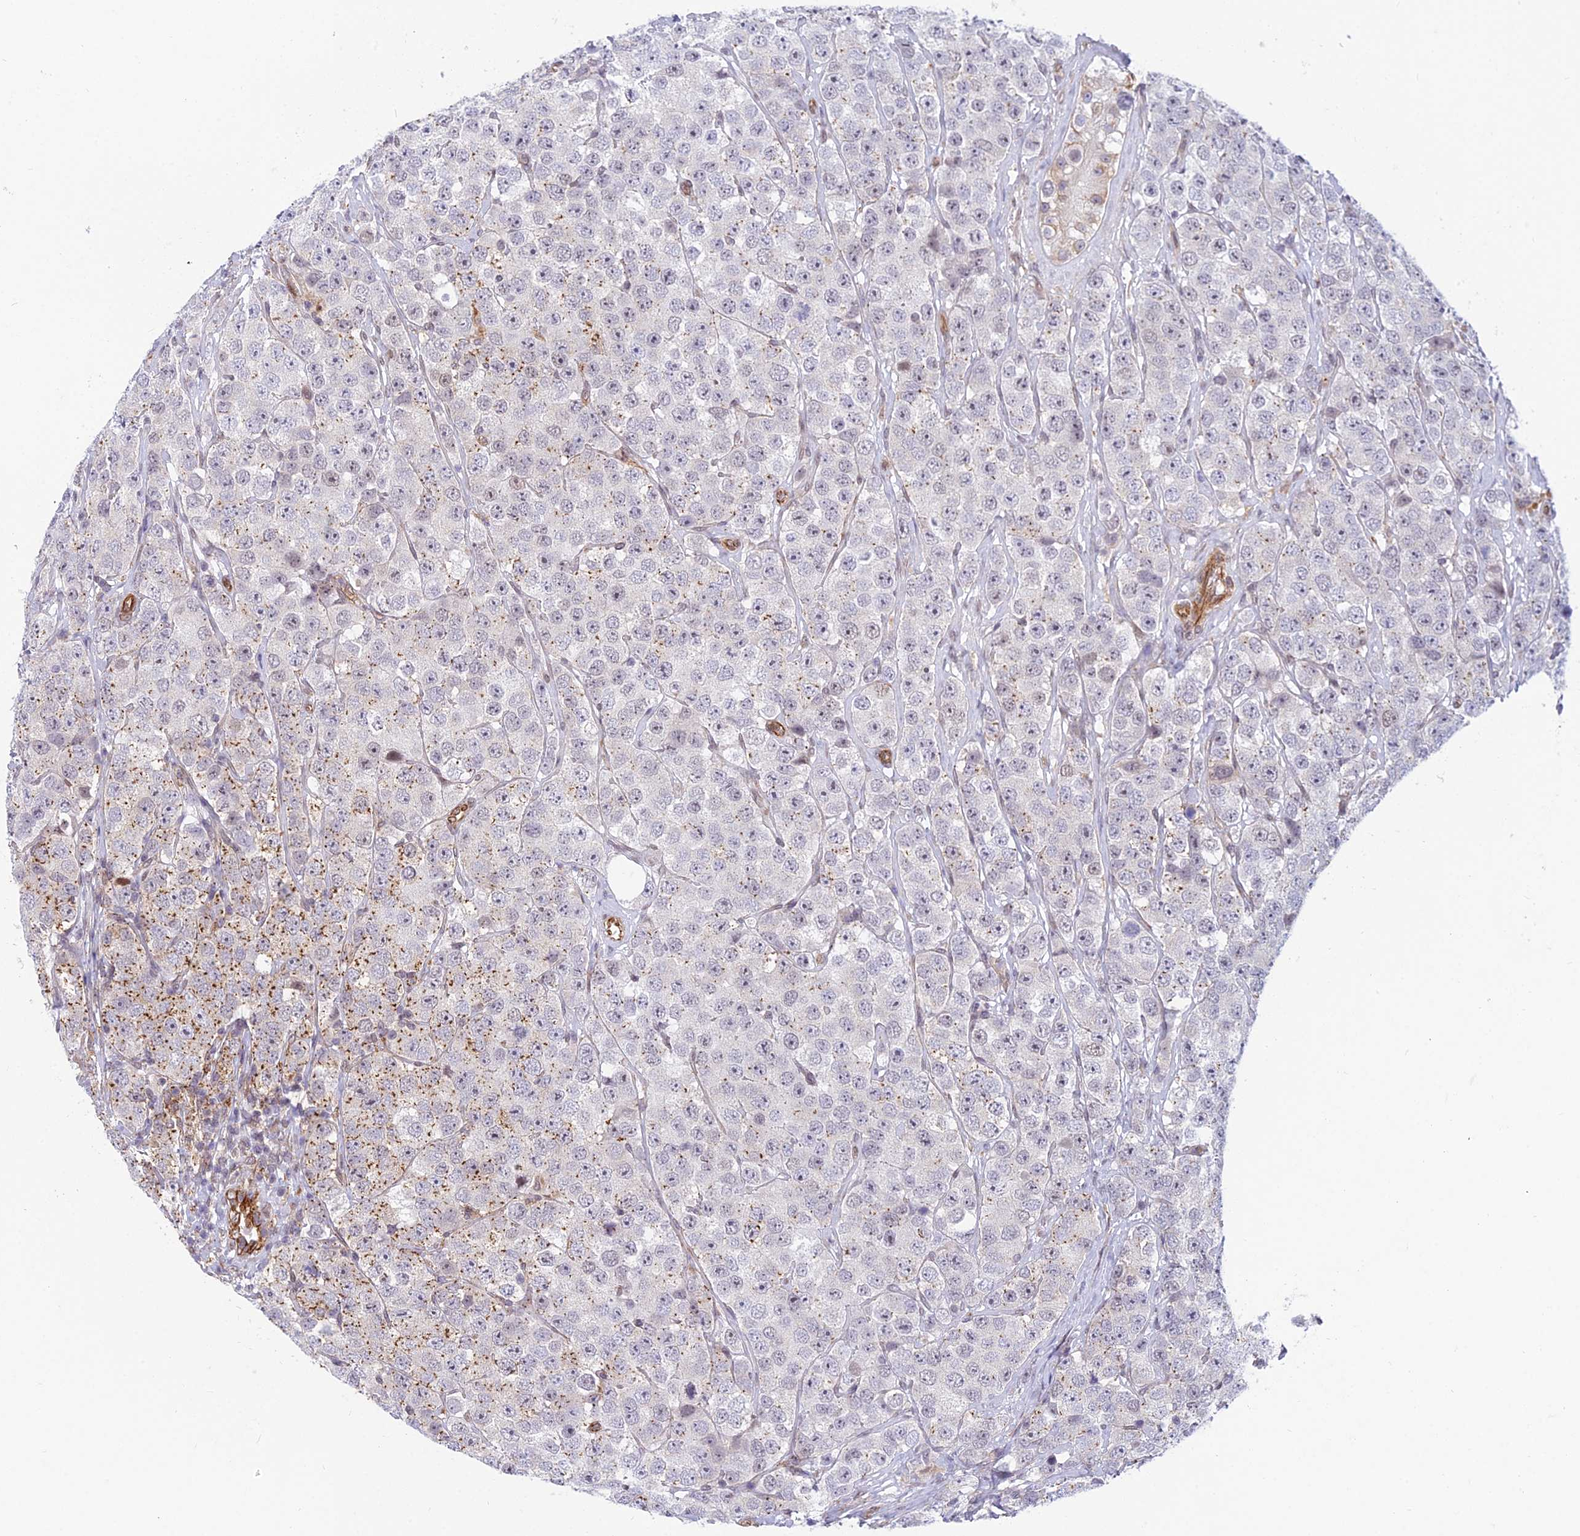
{"staining": {"intensity": "moderate", "quantity": "<25%", "location": "cytoplasmic/membranous"}, "tissue": "testis cancer", "cell_type": "Tumor cells", "image_type": "cancer", "snomed": [{"axis": "morphology", "description": "Seminoma, NOS"}, {"axis": "topography", "description": "Testis"}], "caption": "A histopathology image of testis cancer (seminoma) stained for a protein reveals moderate cytoplasmic/membranous brown staining in tumor cells.", "gene": "SAPCD2", "patient": {"sex": "male", "age": 28}}